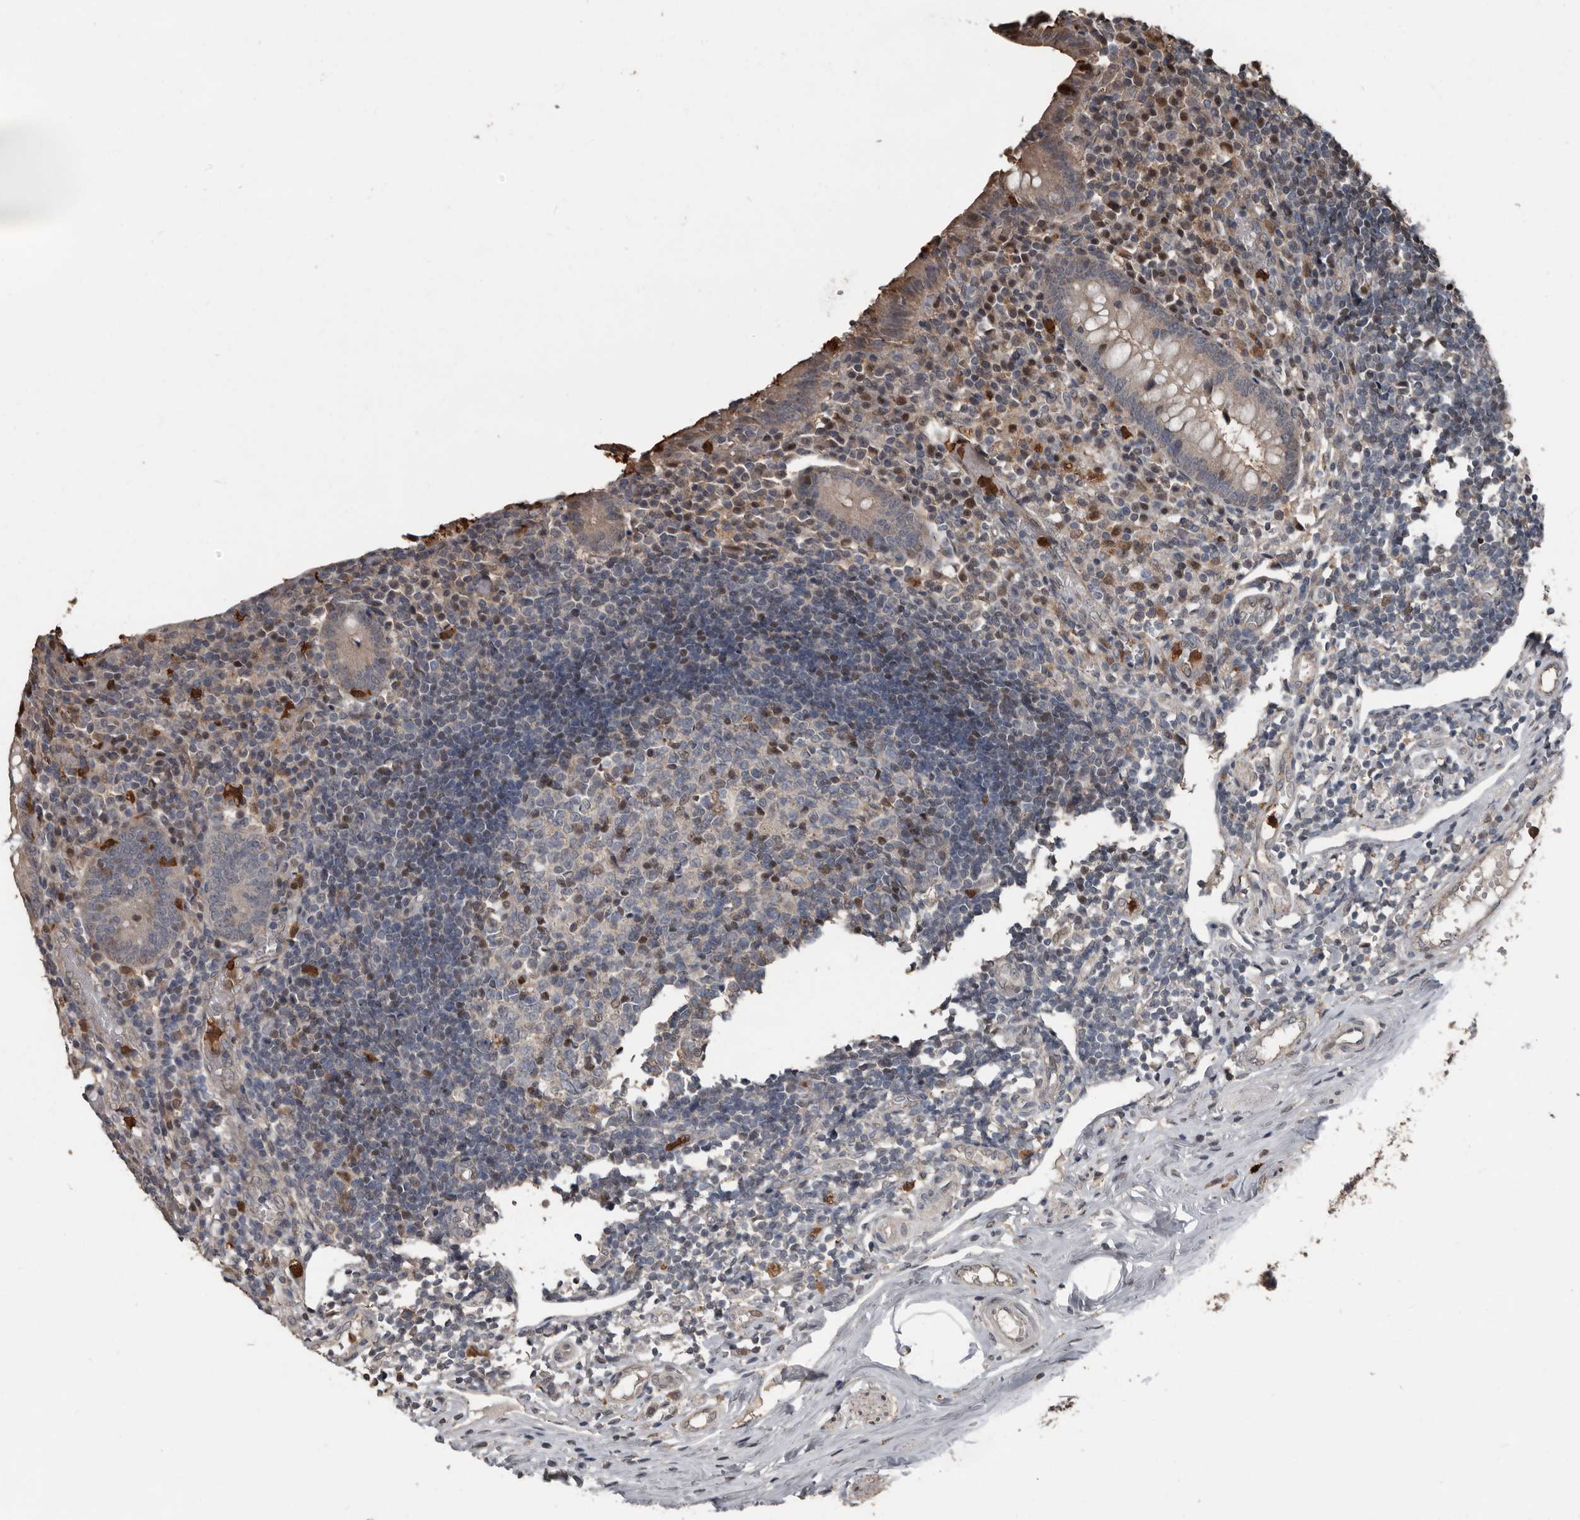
{"staining": {"intensity": "moderate", "quantity": "<25%", "location": "nuclear"}, "tissue": "appendix", "cell_type": "Glandular cells", "image_type": "normal", "snomed": [{"axis": "morphology", "description": "Normal tissue, NOS"}, {"axis": "topography", "description": "Appendix"}], "caption": "Brown immunohistochemical staining in unremarkable human appendix reveals moderate nuclear expression in approximately <25% of glandular cells.", "gene": "FSBP", "patient": {"sex": "female", "age": 17}}